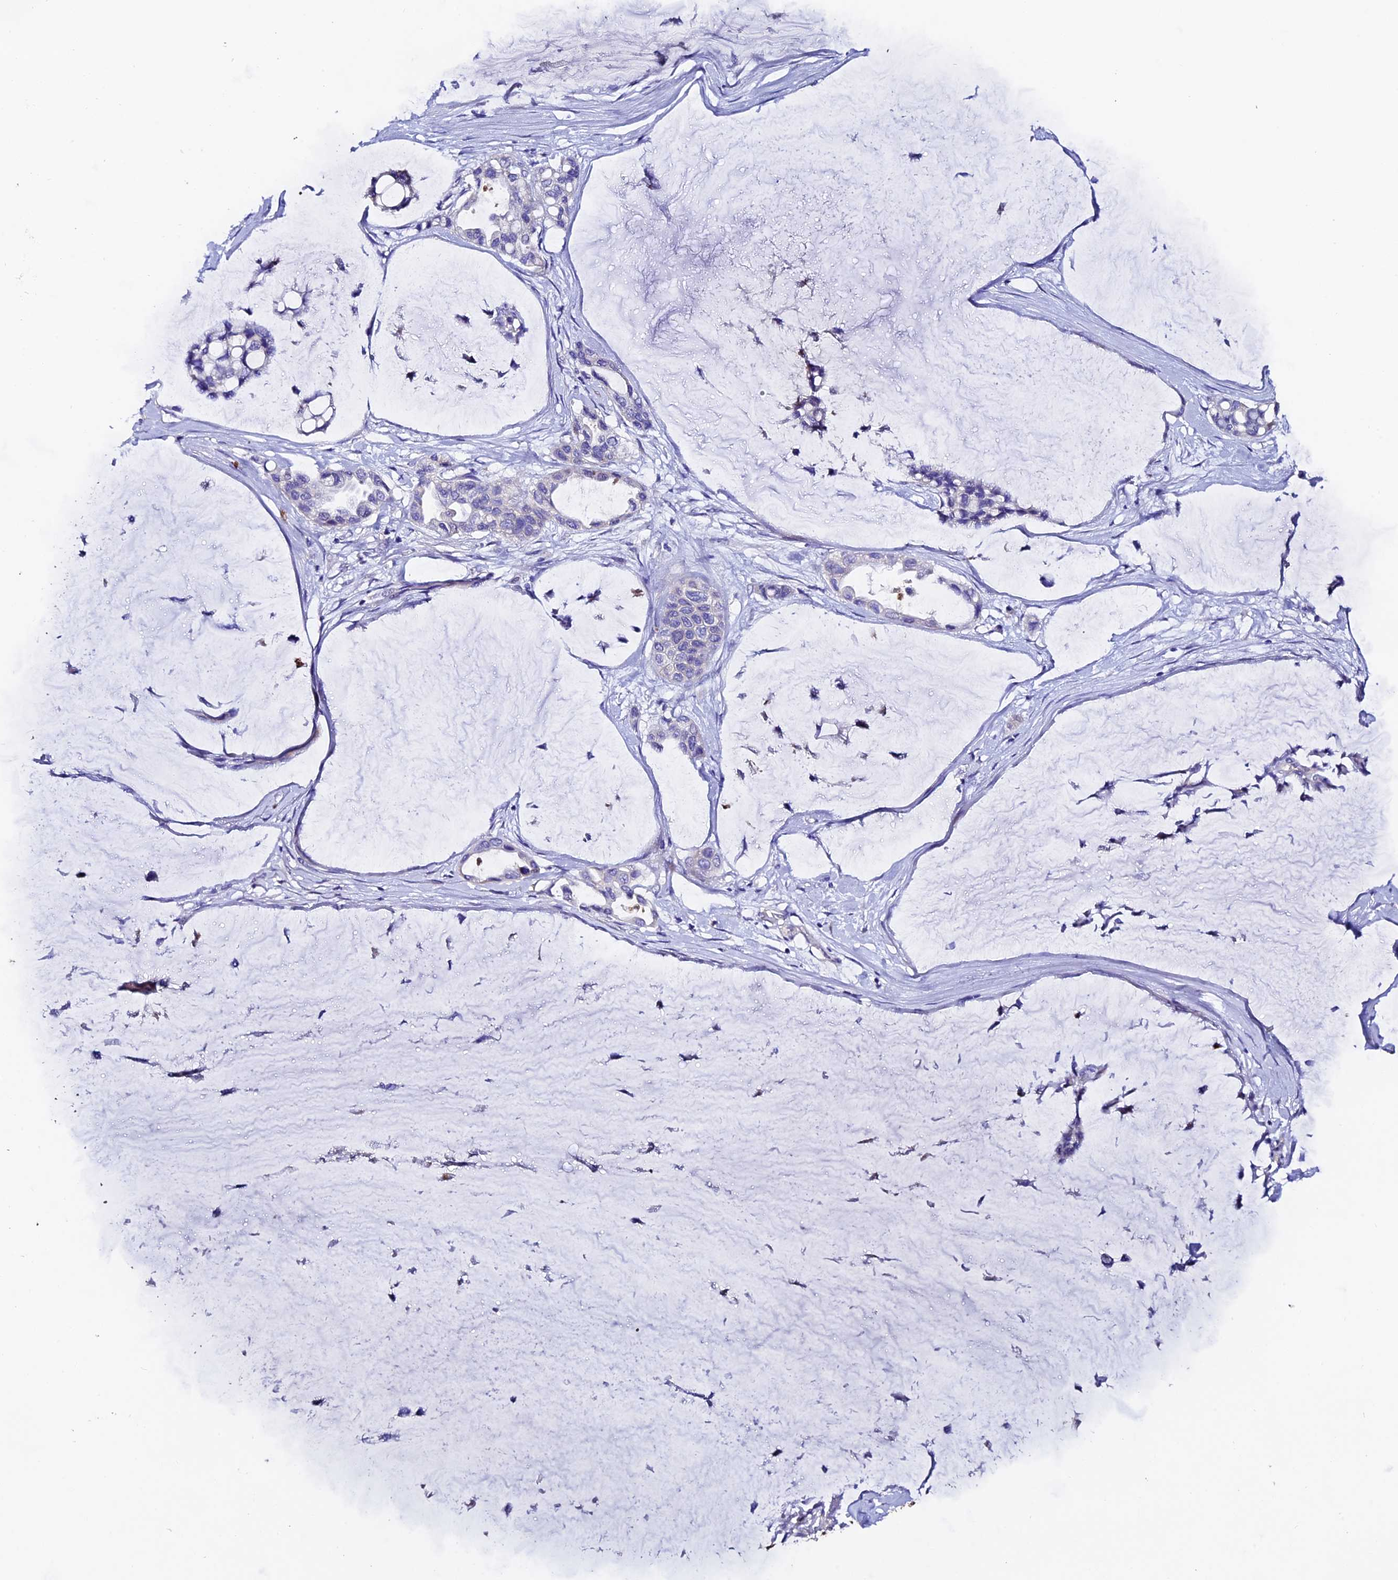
{"staining": {"intensity": "negative", "quantity": "none", "location": "none"}, "tissue": "ovarian cancer", "cell_type": "Tumor cells", "image_type": "cancer", "snomed": [{"axis": "morphology", "description": "Cystadenocarcinoma, mucinous, NOS"}, {"axis": "topography", "description": "Ovary"}], "caption": "High power microscopy micrograph of an immunohistochemistry (IHC) histopathology image of mucinous cystadenocarcinoma (ovarian), revealing no significant staining in tumor cells.", "gene": "FBXW9", "patient": {"sex": "female", "age": 39}}